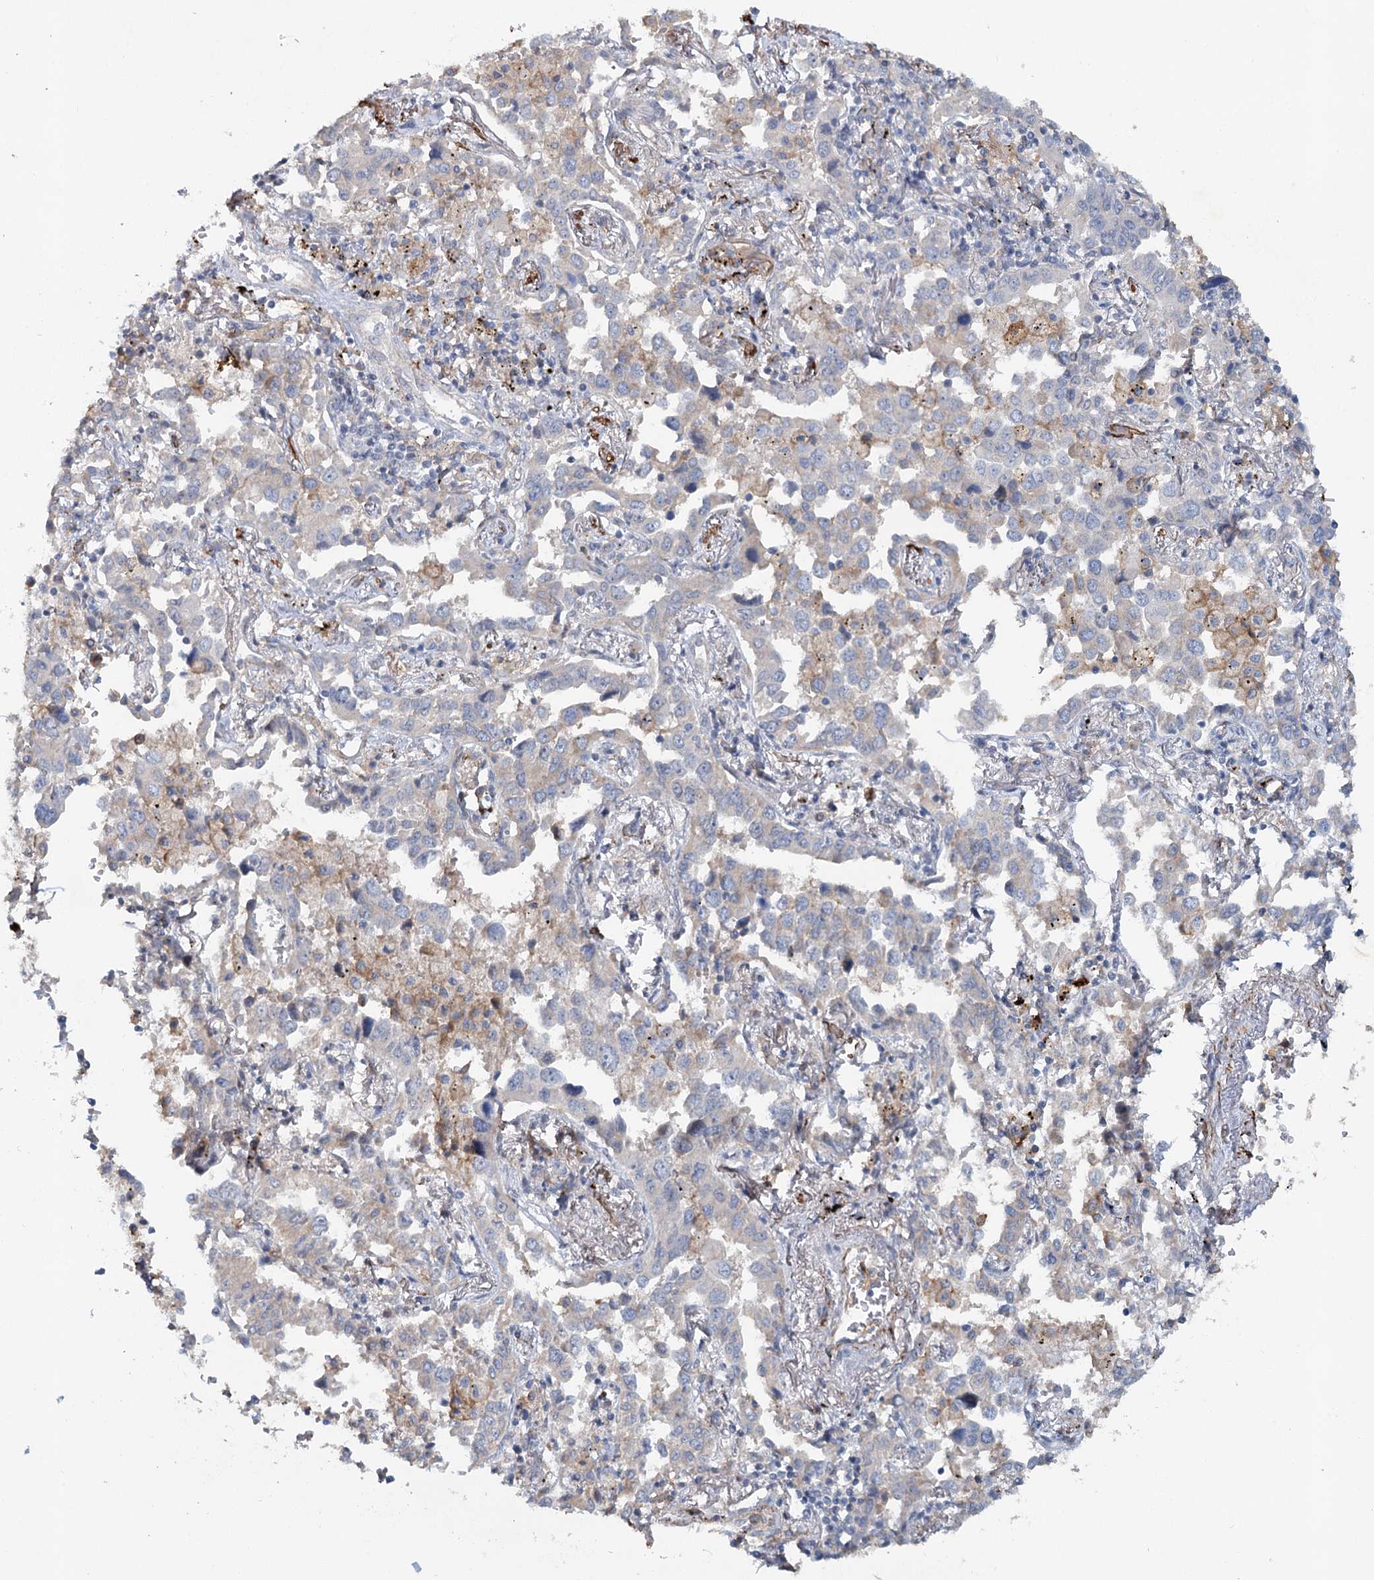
{"staining": {"intensity": "negative", "quantity": "none", "location": "none"}, "tissue": "lung cancer", "cell_type": "Tumor cells", "image_type": "cancer", "snomed": [{"axis": "morphology", "description": "Adenocarcinoma, NOS"}, {"axis": "topography", "description": "Lung"}], "caption": "Tumor cells show no significant staining in lung cancer.", "gene": "ALDH3B1", "patient": {"sex": "male", "age": 67}}